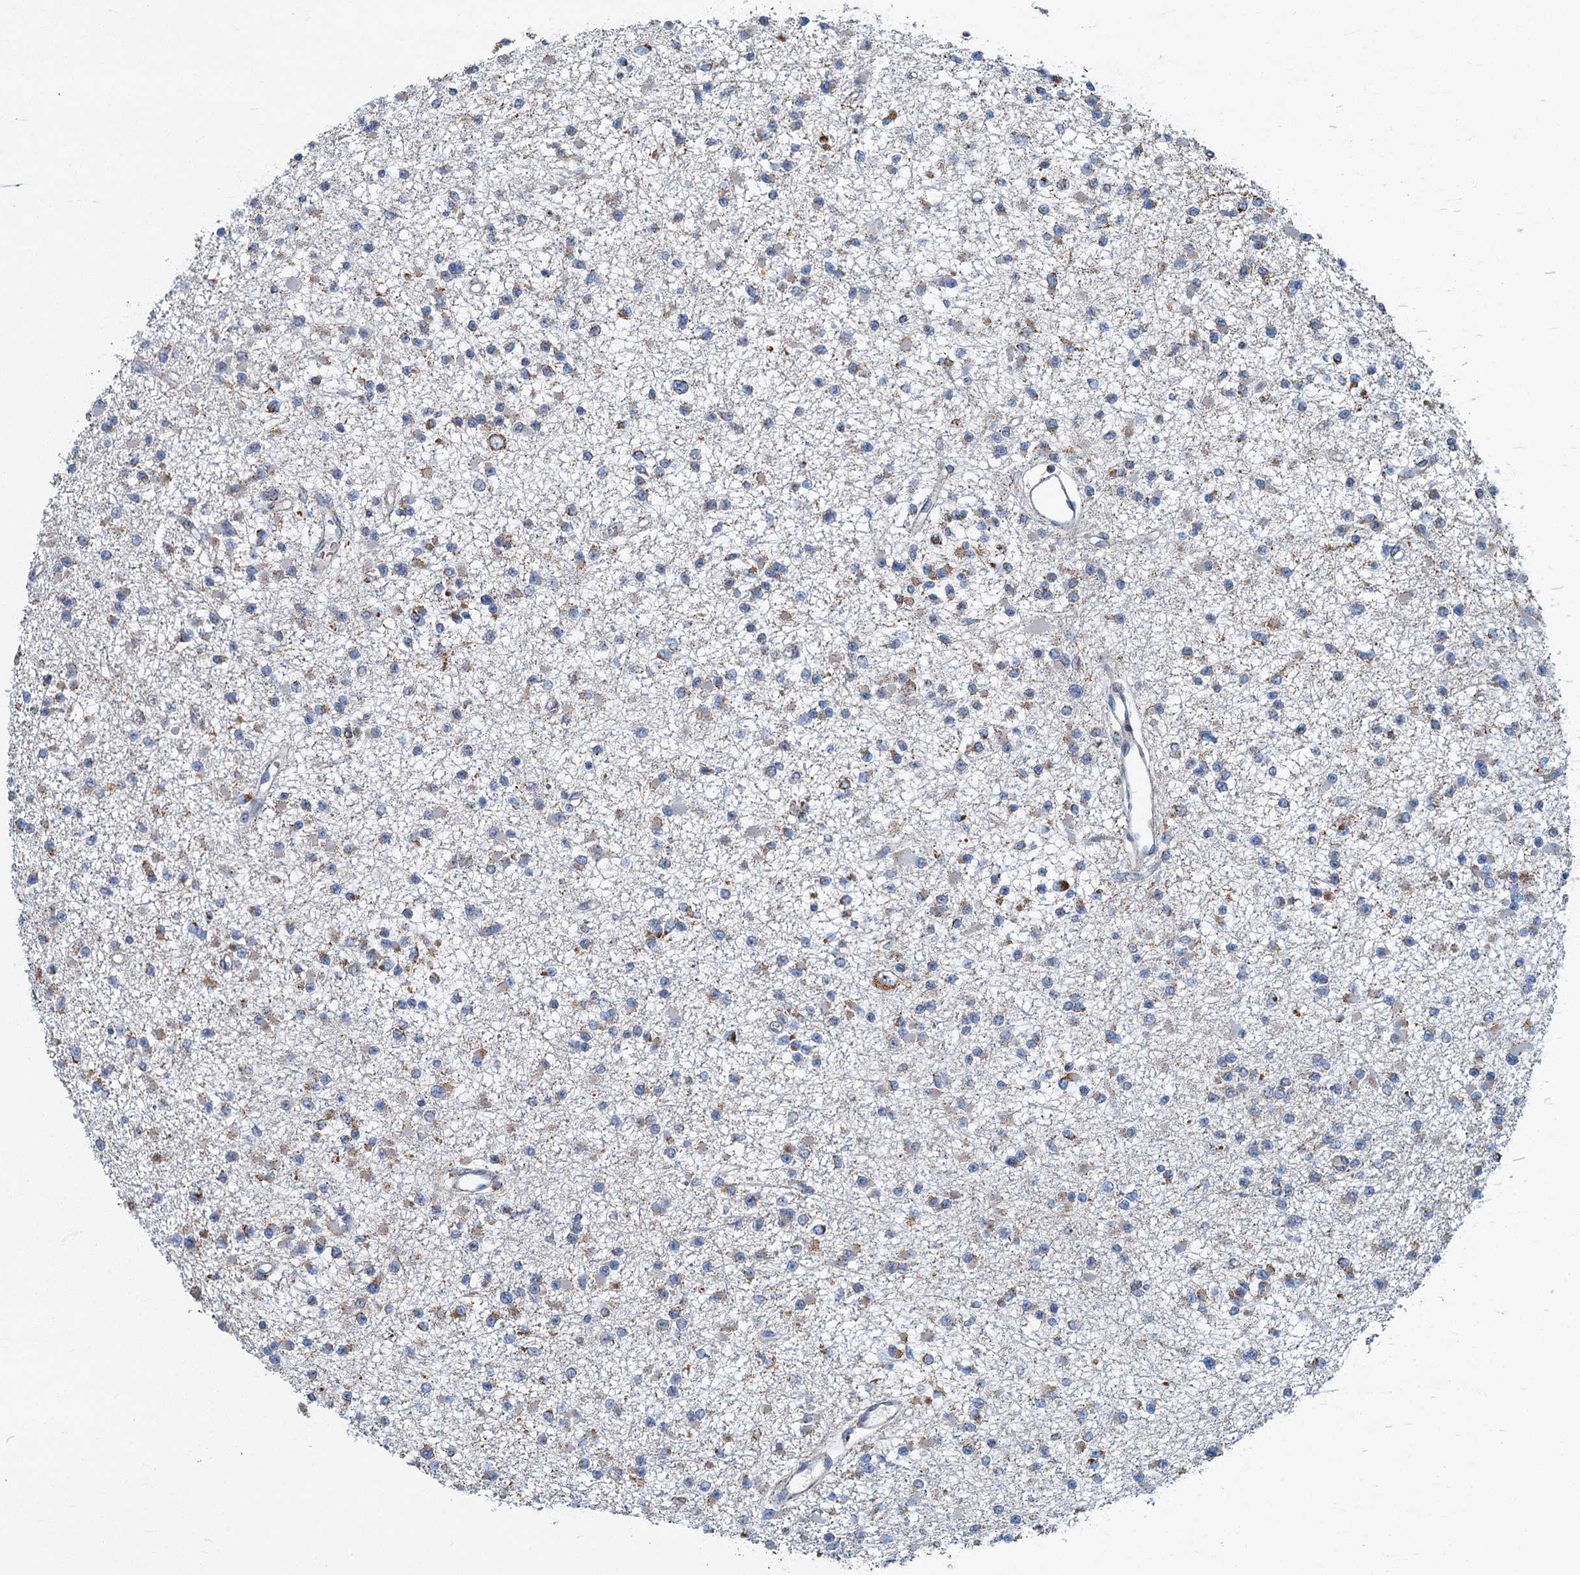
{"staining": {"intensity": "weak", "quantity": "<25%", "location": "cytoplasmic/membranous"}, "tissue": "glioma", "cell_type": "Tumor cells", "image_type": "cancer", "snomed": [{"axis": "morphology", "description": "Glioma, malignant, Low grade"}, {"axis": "topography", "description": "Brain"}], "caption": "Tumor cells show no significant positivity in glioma.", "gene": "RAD9B", "patient": {"sex": "female", "age": 22}}